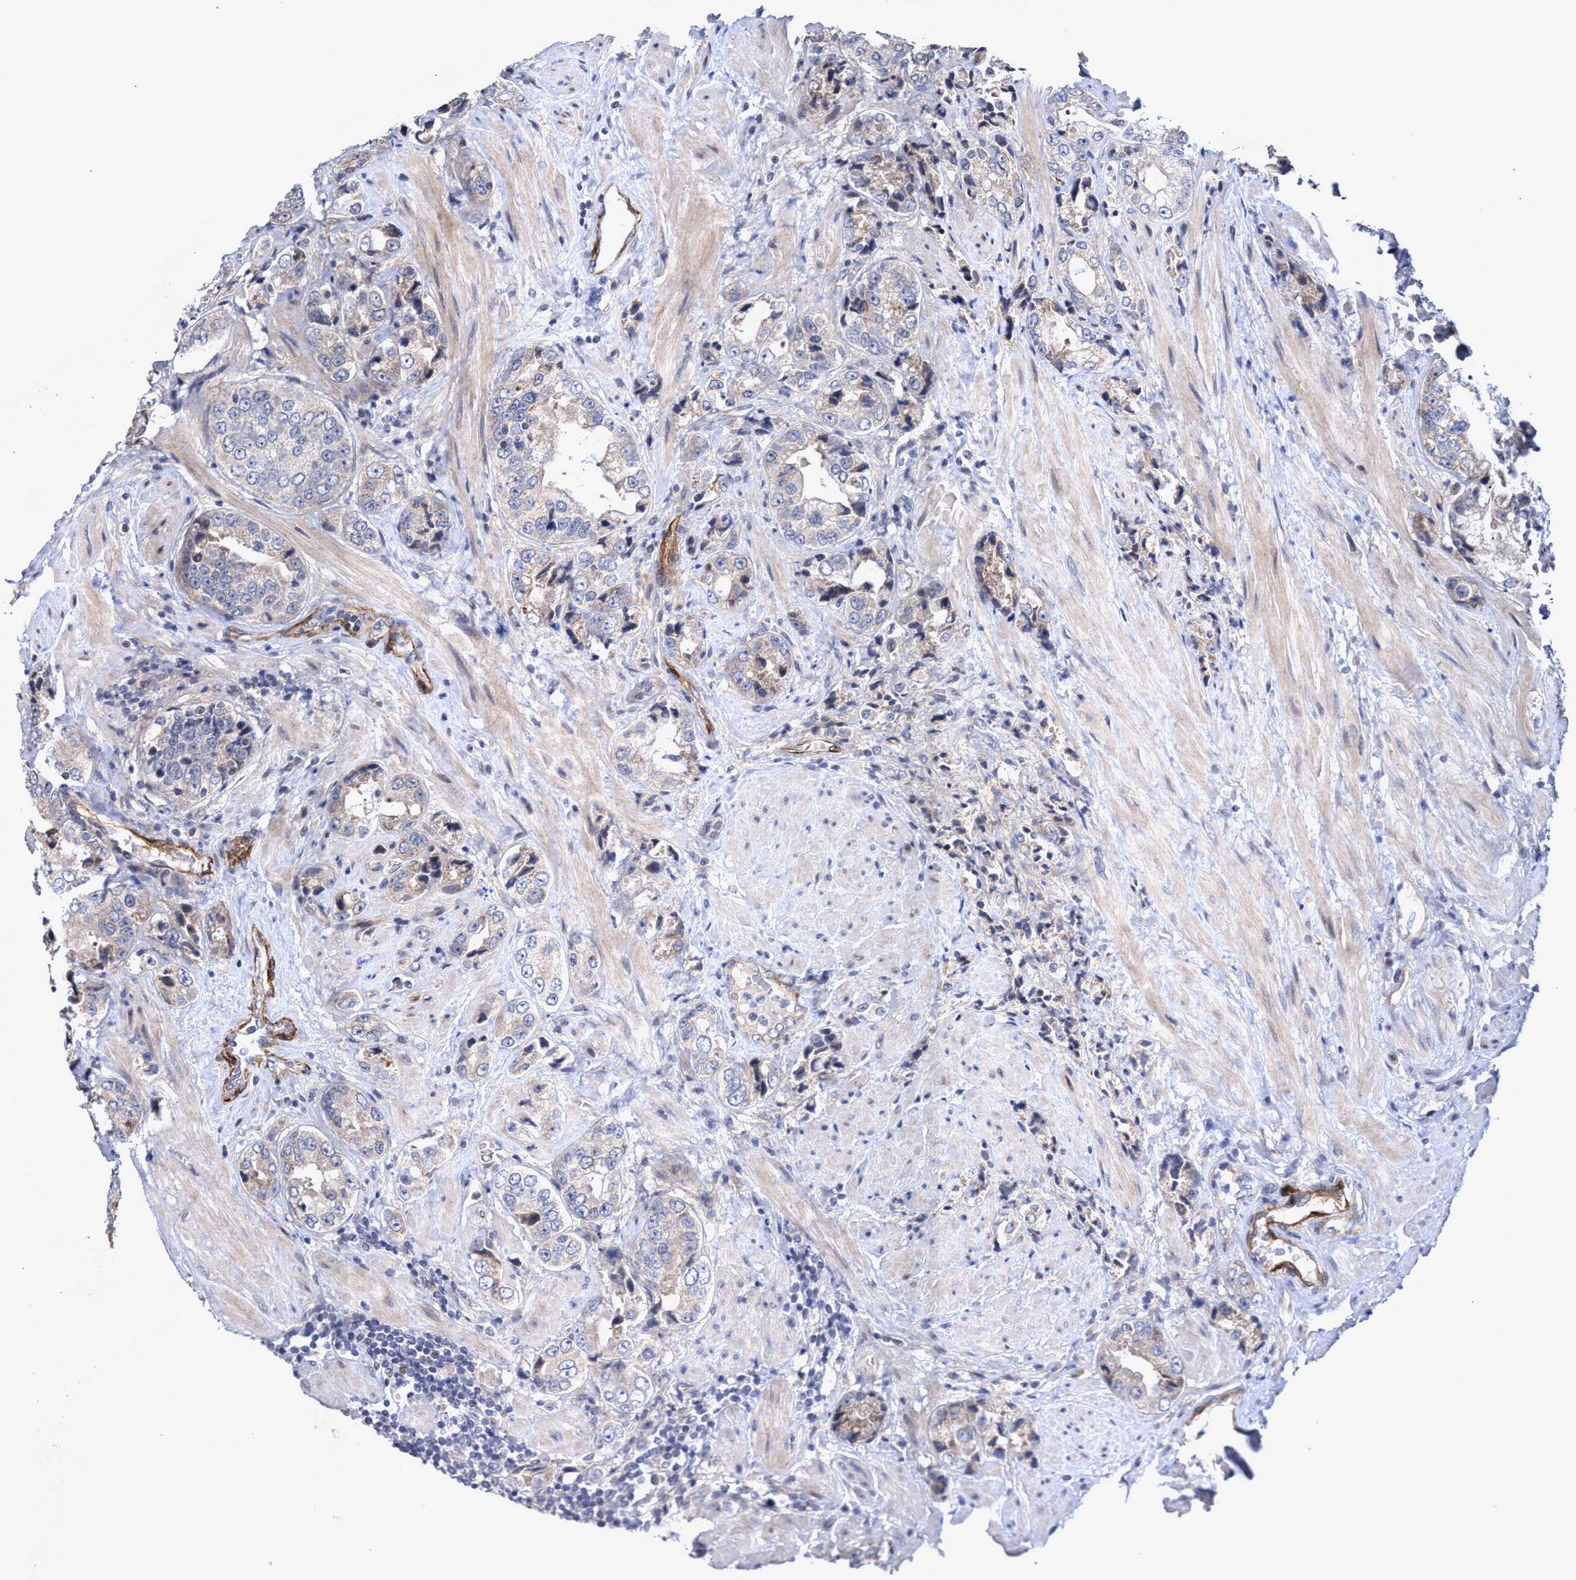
{"staining": {"intensity": "negative", "quantity": "none", "location": "none"}, "tissue": "prostate cancer", "cell_type": "Tumor cells", "image_type": "cancer", "snomed": [{"axis": "morphology", "description": "Adenocarcinoma, High grade"}, {"axis": "topography", "description": "Prostate"}], "caption": "Immunohistochemistry photomicrograph of neoplastic tissue: prostate high-grade adenocarcinoma stained with DAB exhibits no significant protein positivity in tumor cells.", "gene": "ZNF750", "patient": {"sex": "male", "age": 61}}